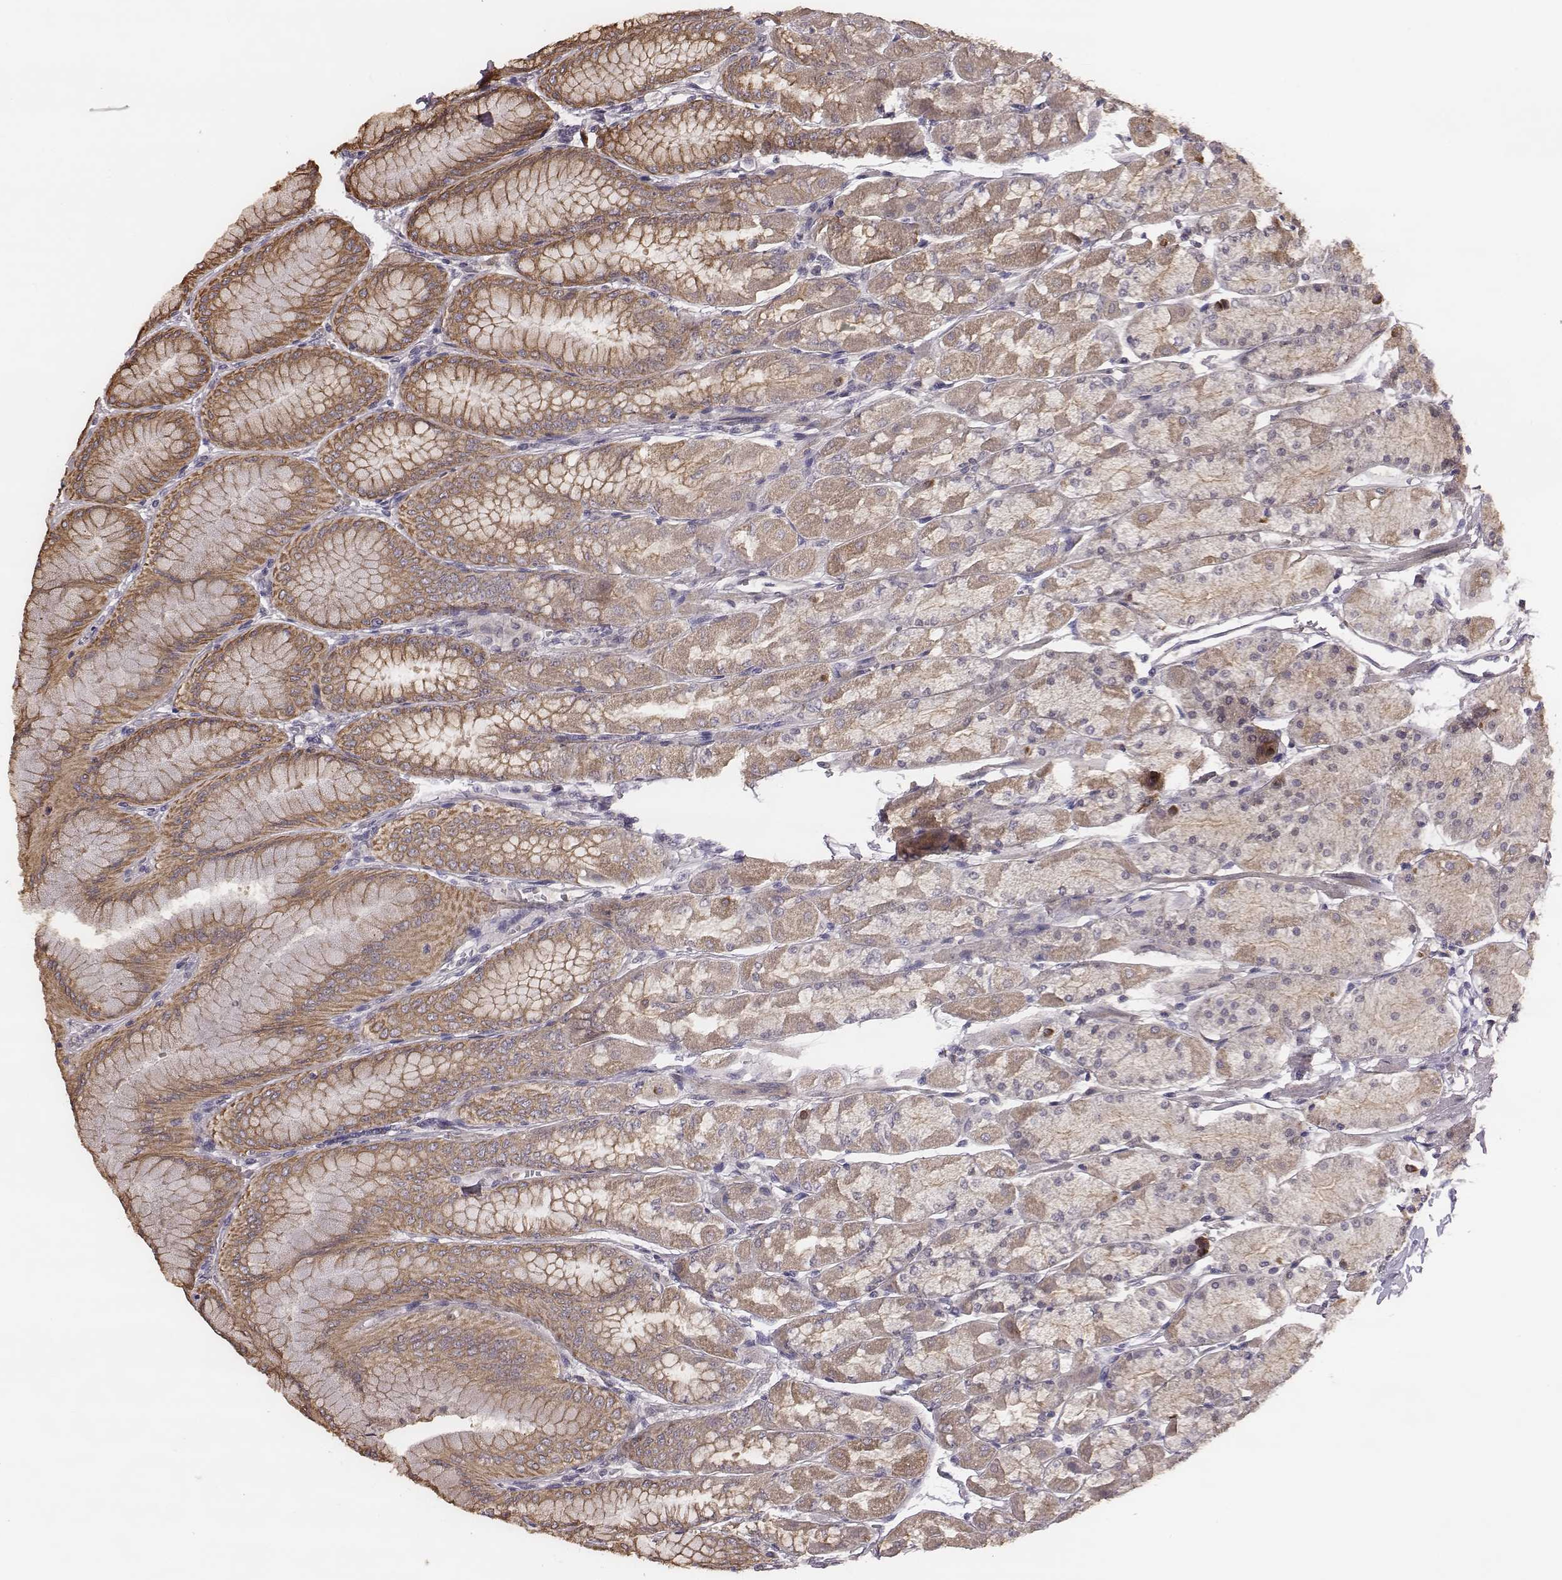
{"staining": {"intensity": "weak", "quantity": ">75%", "location": "cytoplasmic/membranous"}, "tissue": "stomach", "cell_type": "Glandular cells", "image_type": "normal", "snomed": [{"axis": "morphology", "description": "Normal tissue, NOS"}, {"axis": "topography", "description": "Stomach, upper"}], "caption": "A brown stain shows weak cytoplasmic/membranous staining of a protein in glandular cells of unremarkable stomach. The staining was performed using DAB (3,3'-diaminobenzidine) to visualize the protein expression in brown, while the nuclei were stained in blue with hematoxylin (Magnification: 20x).", "gene": "HAVCR1", "patient": {"sex": "male", "age": 60}}